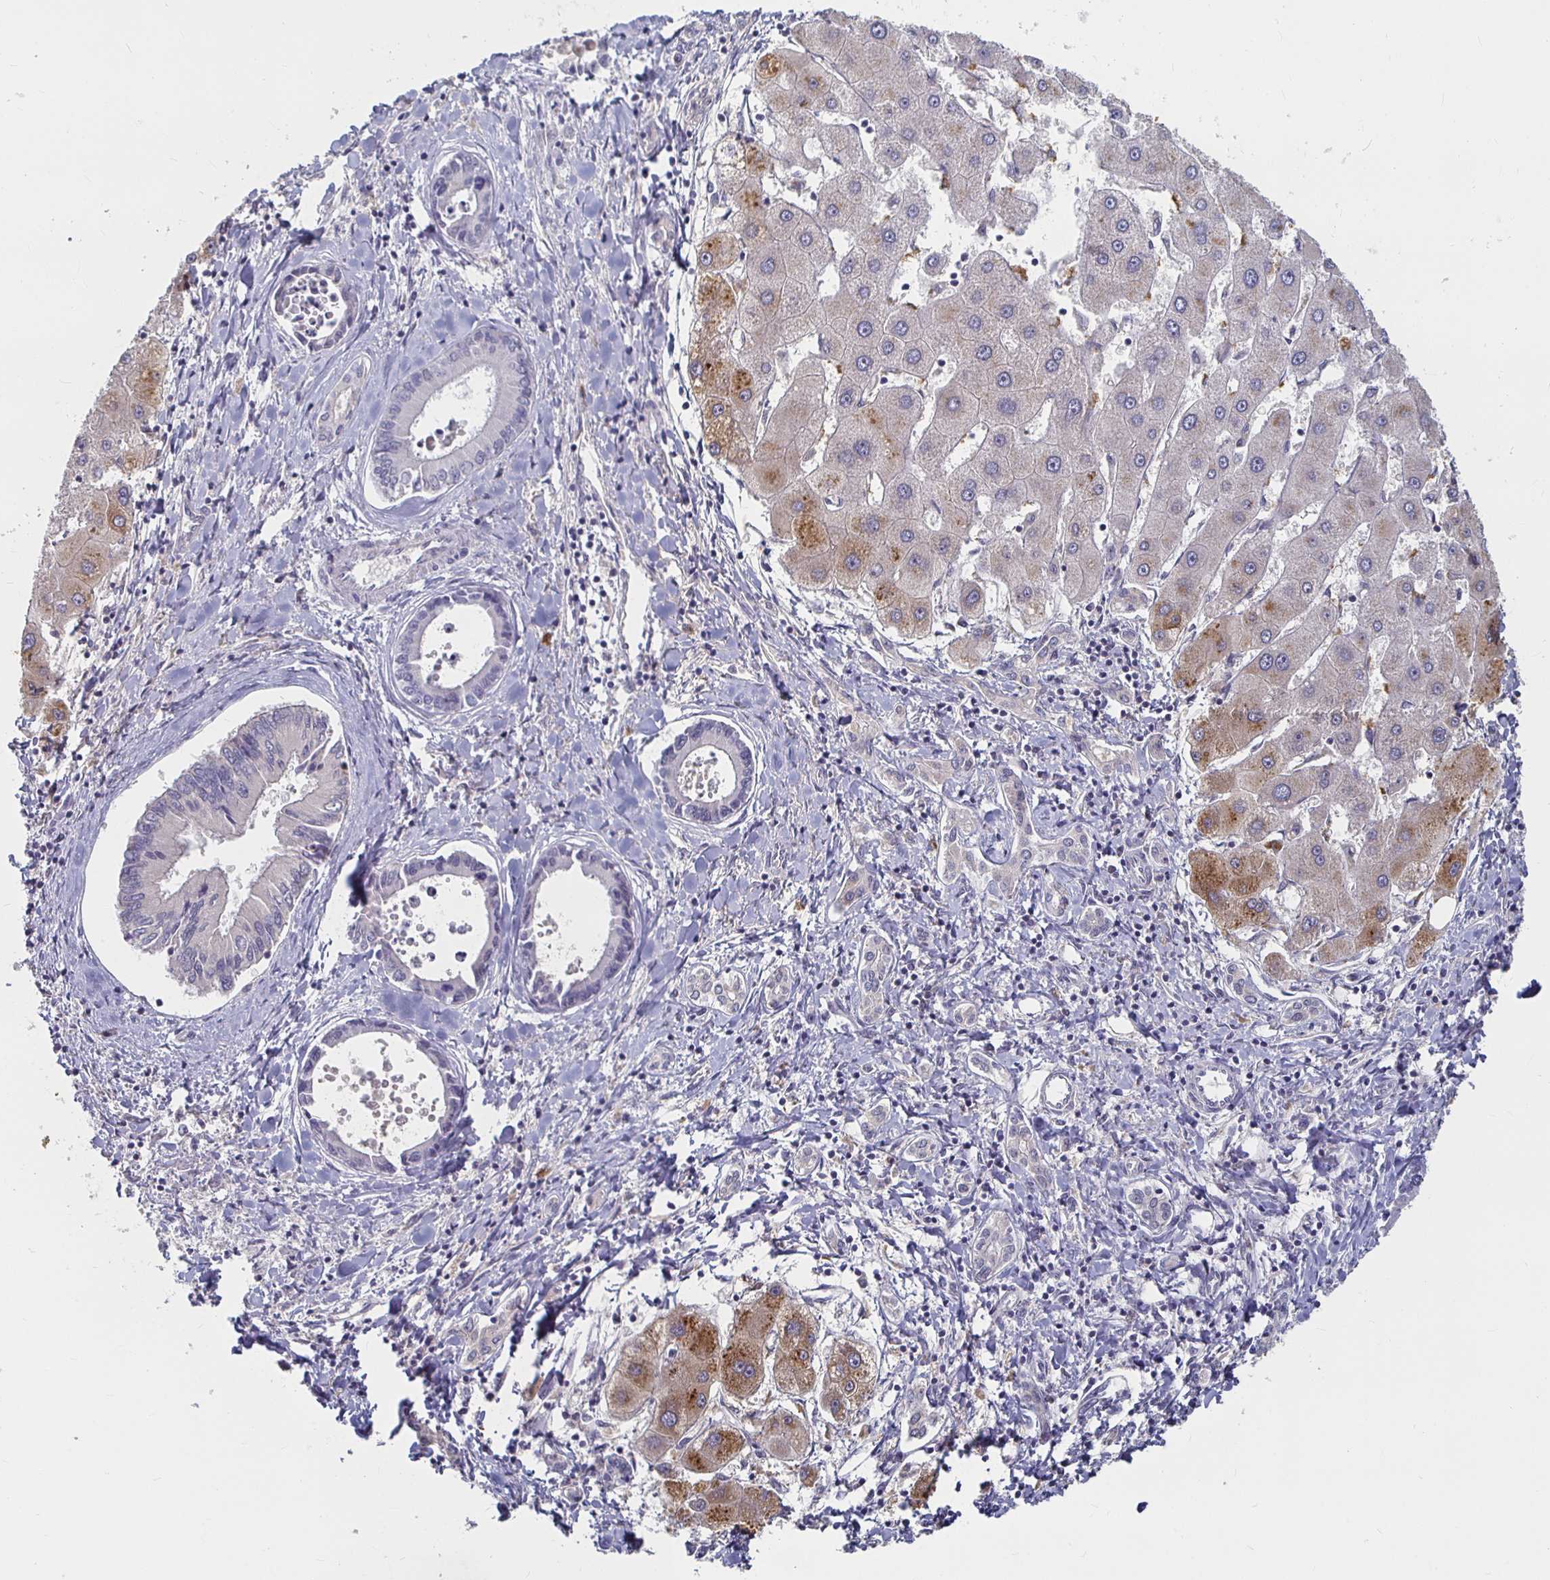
{"staining": {"intensity": "negative", "quantity": "none", "location": "none"}, "tissue": "liver cancer", "cell_type": "Tumor cells", "image_type": "cancer", "snomed": [{"axis": "morphology", "description": "Cholangiocarcinoma"}, {"axis": "topography", "description": "Liver"}], "caption": "The image shows no staining of tumor cells in liver cholangiocarcinoma.", "gene": "RNF144B", "patient": {"sex": "male", "age": 66}}